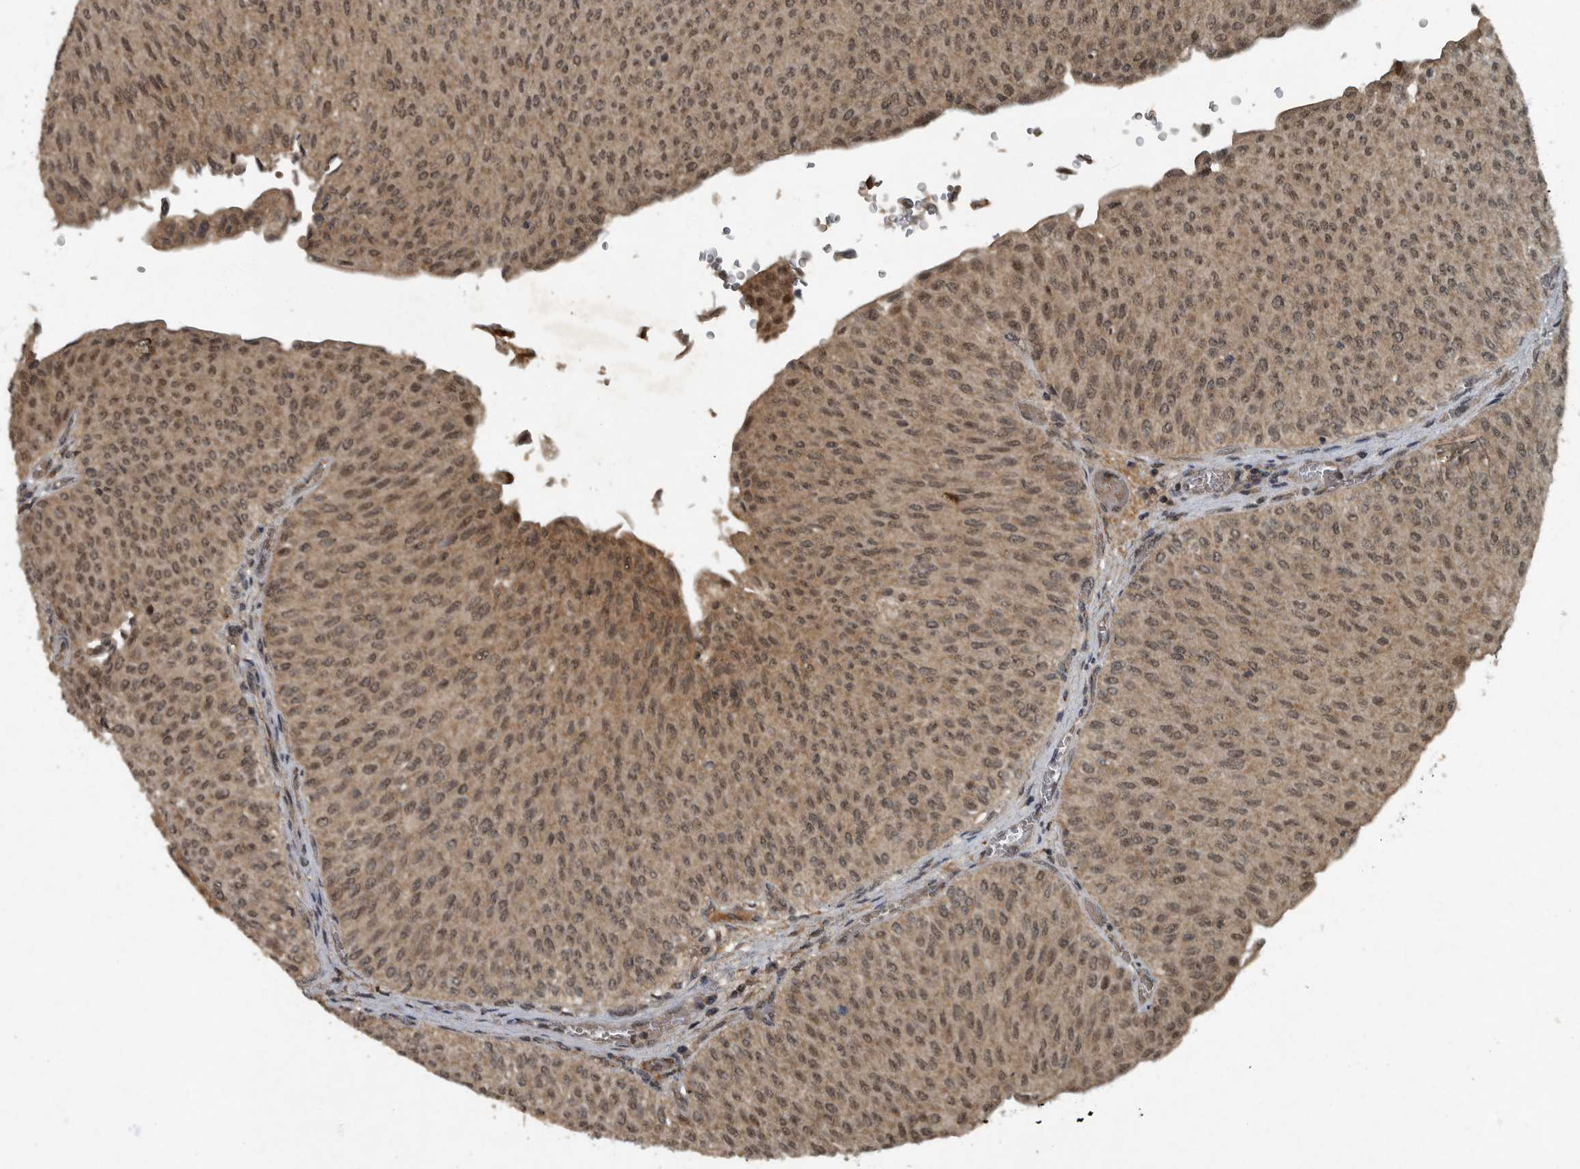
{"staining": {"intensity": "moderate", "quantity": ">75%", "location": "cytoplasmic/membranous,nuclear"}, "tissue": "urothelial cancer", "cell_type": "Tumor cells", "image_type": "cancer", "snomed": [{"axis": "morphology", "description": "Urothelial carcinoma, Low grade"}, {"axis": "topography", "description": "Urinary bladder"}], "caption": "Brown immunohistochemical staining in urothelial cancer shows moderate cytoplasmic/membranous and nuclear staining in approximately >75% of tumor cells.", "gene": "FOXO1", "patient": {"sex": "male", "age": 78}}